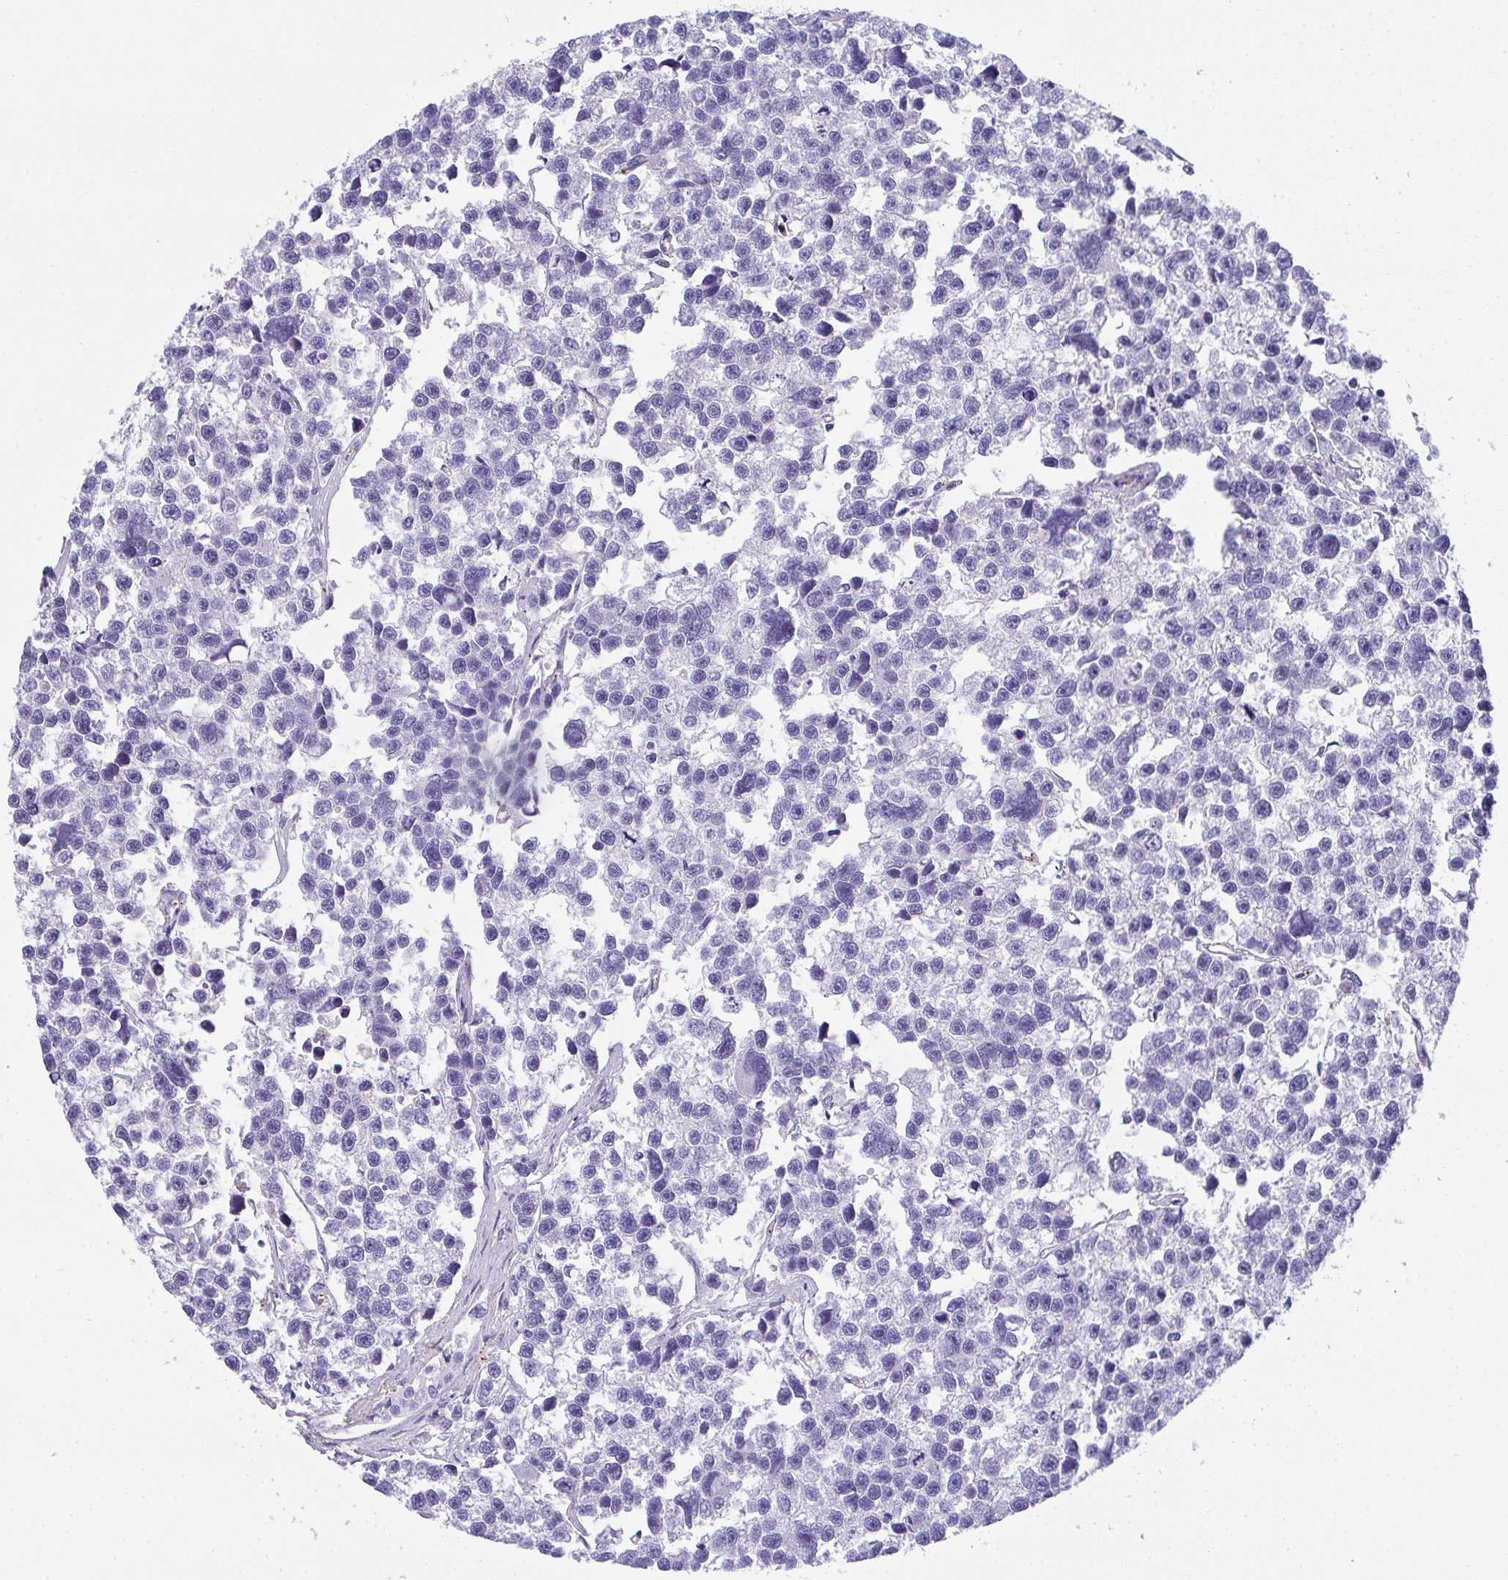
{"staining": {"intensity": "negative", "quantity": "none", "location": "none"}, "tissue": "testis cancer", "cell_type": "Tumor cells", "image_type": "cancer", "snomed": [{"axis": "morphology", "description": "Seminoma, NOS"}, {"axis": "topography", "description": "Testis"}], "caption": "DAB immunohistochemical staining of human seminoma (testis) displays no significant expression in tumor cells. The staining was performed using DAB (3,3'-diaminobenzidine) to visualize the protein expression in brown, while the nuclei were stained in blue with hematoxylin (Magnification: 20x).", "gene": "TNFAIP8", "patient": {"sex": "male", "age": 26}}